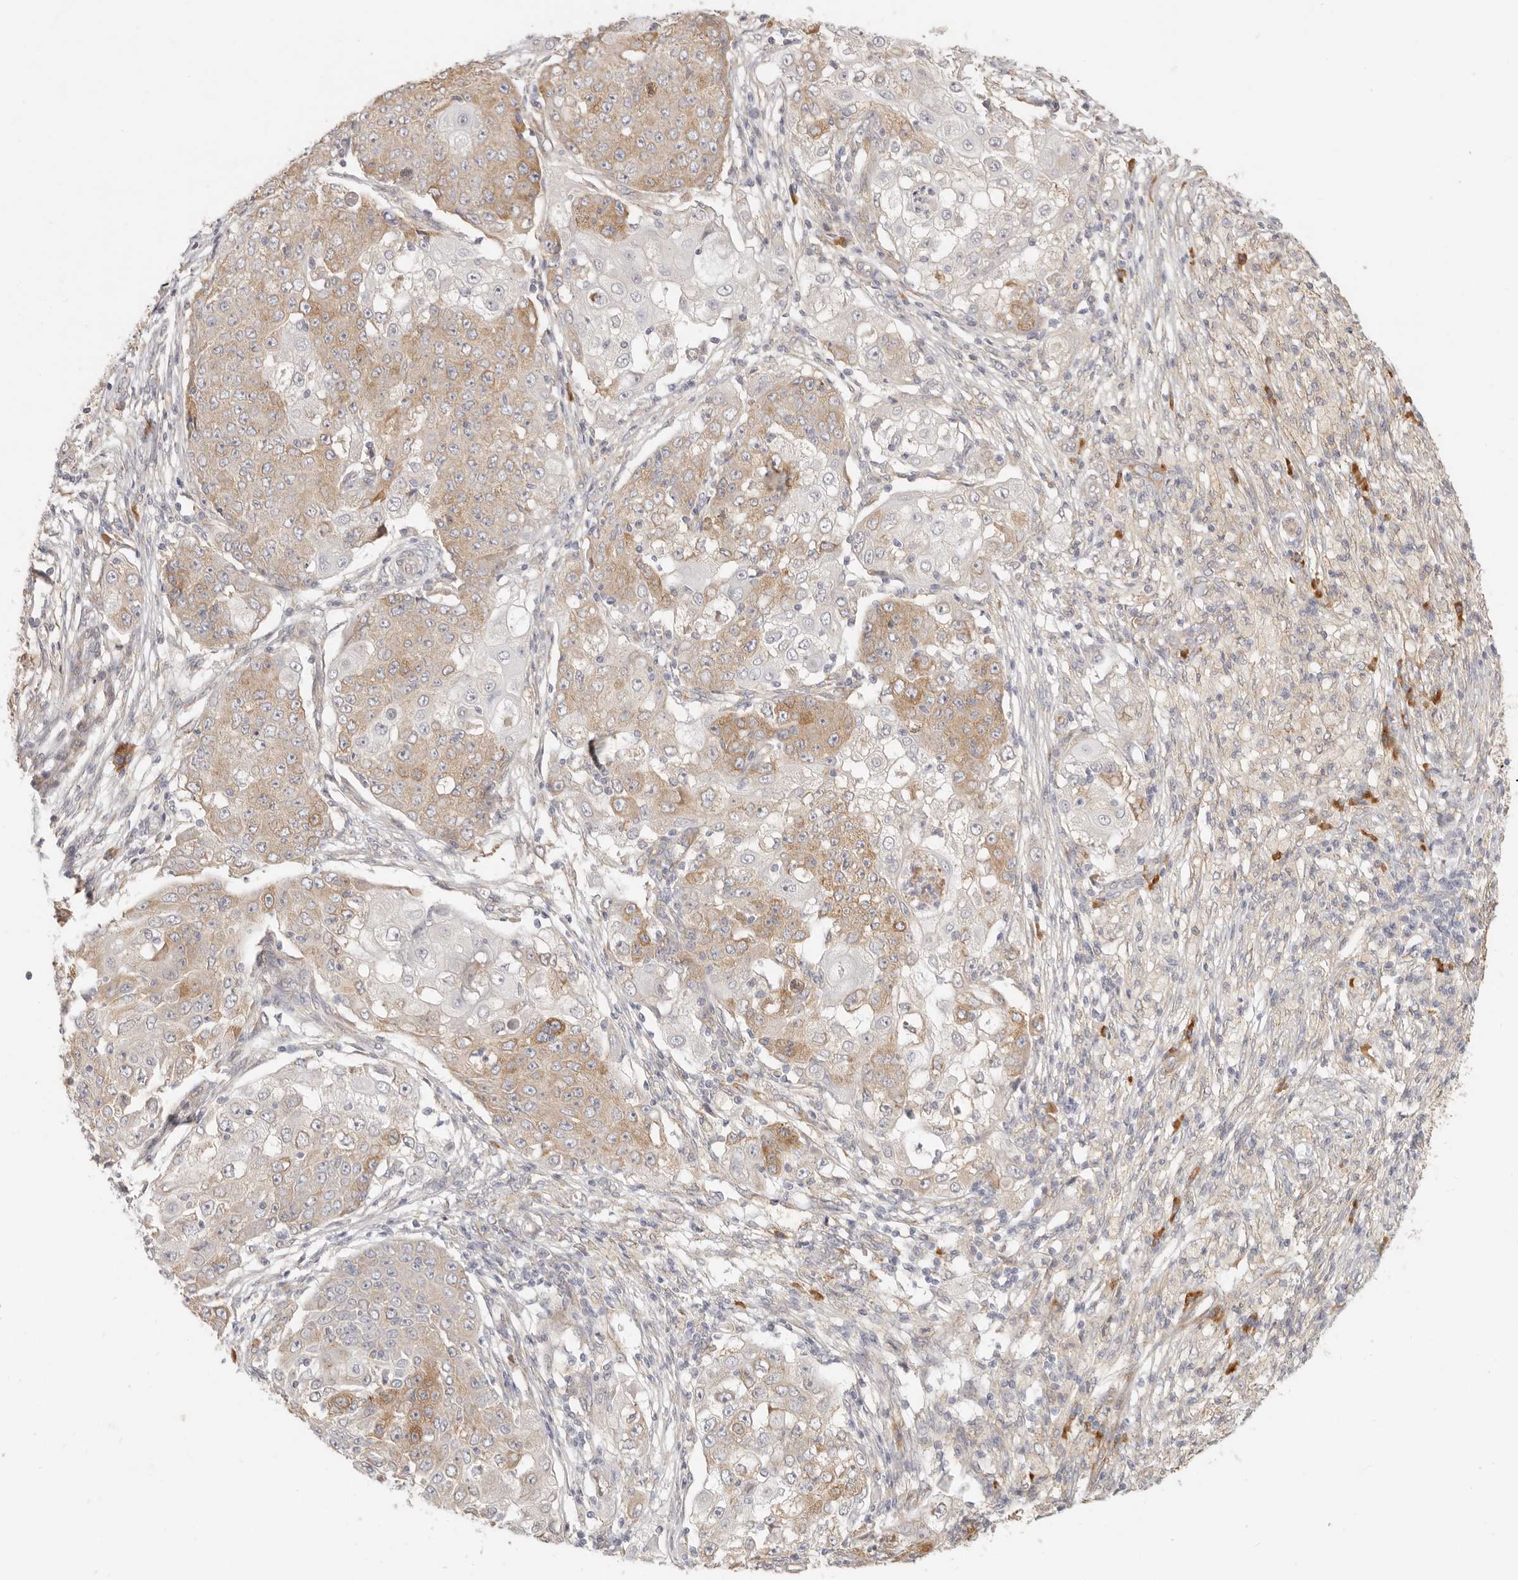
{"staining": {"intensity": "moderate", "quantity": "25%-75%", "location": "cytoplasmic/membranous"}, "tissue": "ovarian cancer", "cell_type": "Tumor cells", "image_type": "cancer", "snomed": [{"axis": "morphology", "description": "Carcinoma, endometroid"}, {"axis": "topography", "description": "Ovary"}], "caption": "Ovarian endometroid carcinoma stained with immunohistochemistry (IHC) shows moderate cytoplasmic/membranous expression in approximately 25%-75% of tumor cells. The protein is stained brown, and the nuclei are stained in blue (DAB IHC with brightfield microscopy, high magnification).", "gene": "PABPC4", "patient": {"sex": "female", "age": 42}}